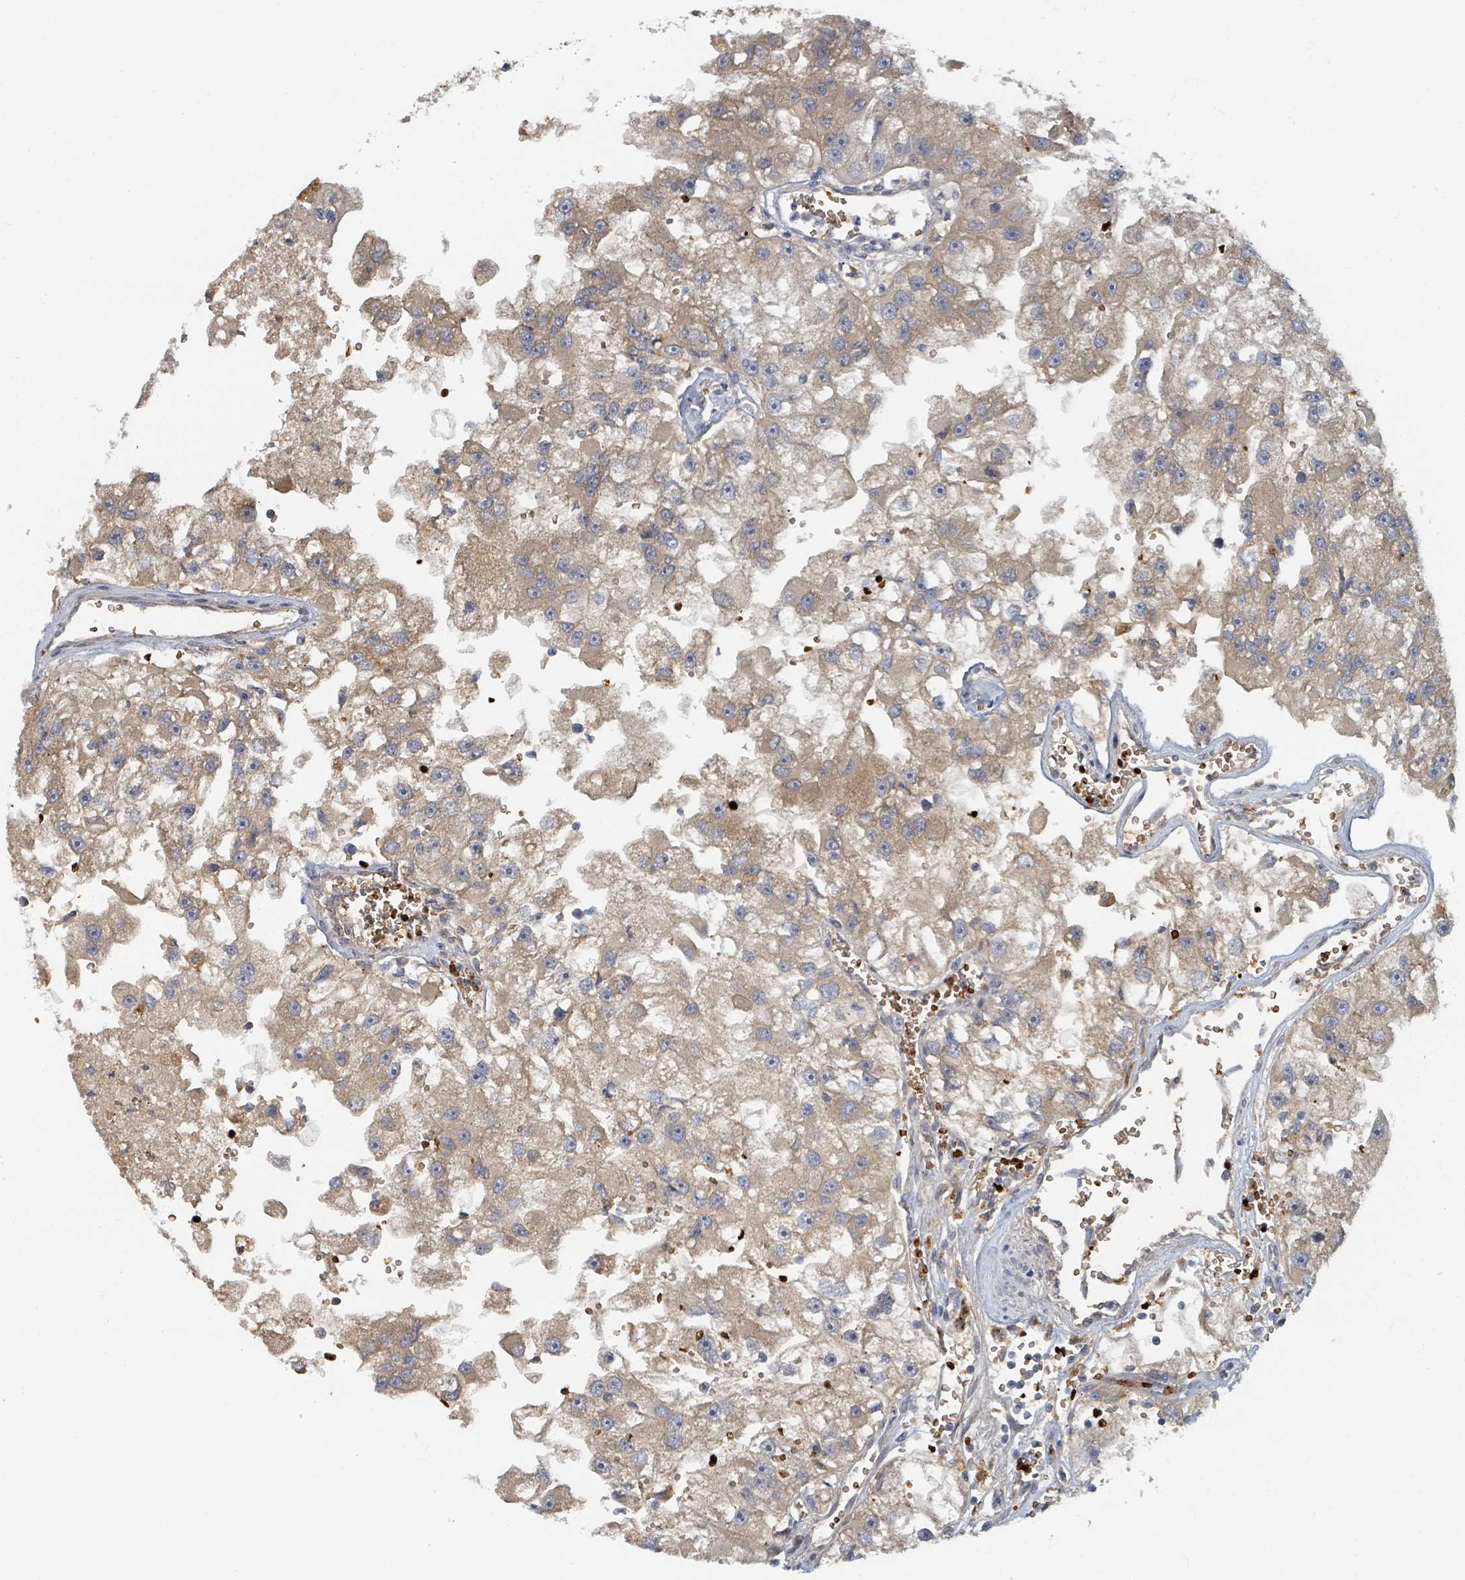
{"staining": {"intensity": "moderate", "quantity": ">75%", "location": "cytoplasmic/membranous"}, "tissue": "renal cancer", "cell_type": "Tumor cells", "image_type": "cancer", "snomed": [{"axis": "morphology", "description": "Adenocarcinoma, NOS"}, {"axis": "topography", "description": "Kidney"}], "caption": "This photomicrograph shows immunohistochemistry (IHC) staining of renal cancer (adenocarcinoma), with medium moderate cytoplasmic/membranous staining in about >75% of tumor cells.", "gene": "TRPC4AP", "patient": {"sex": "male", "age": 63}}